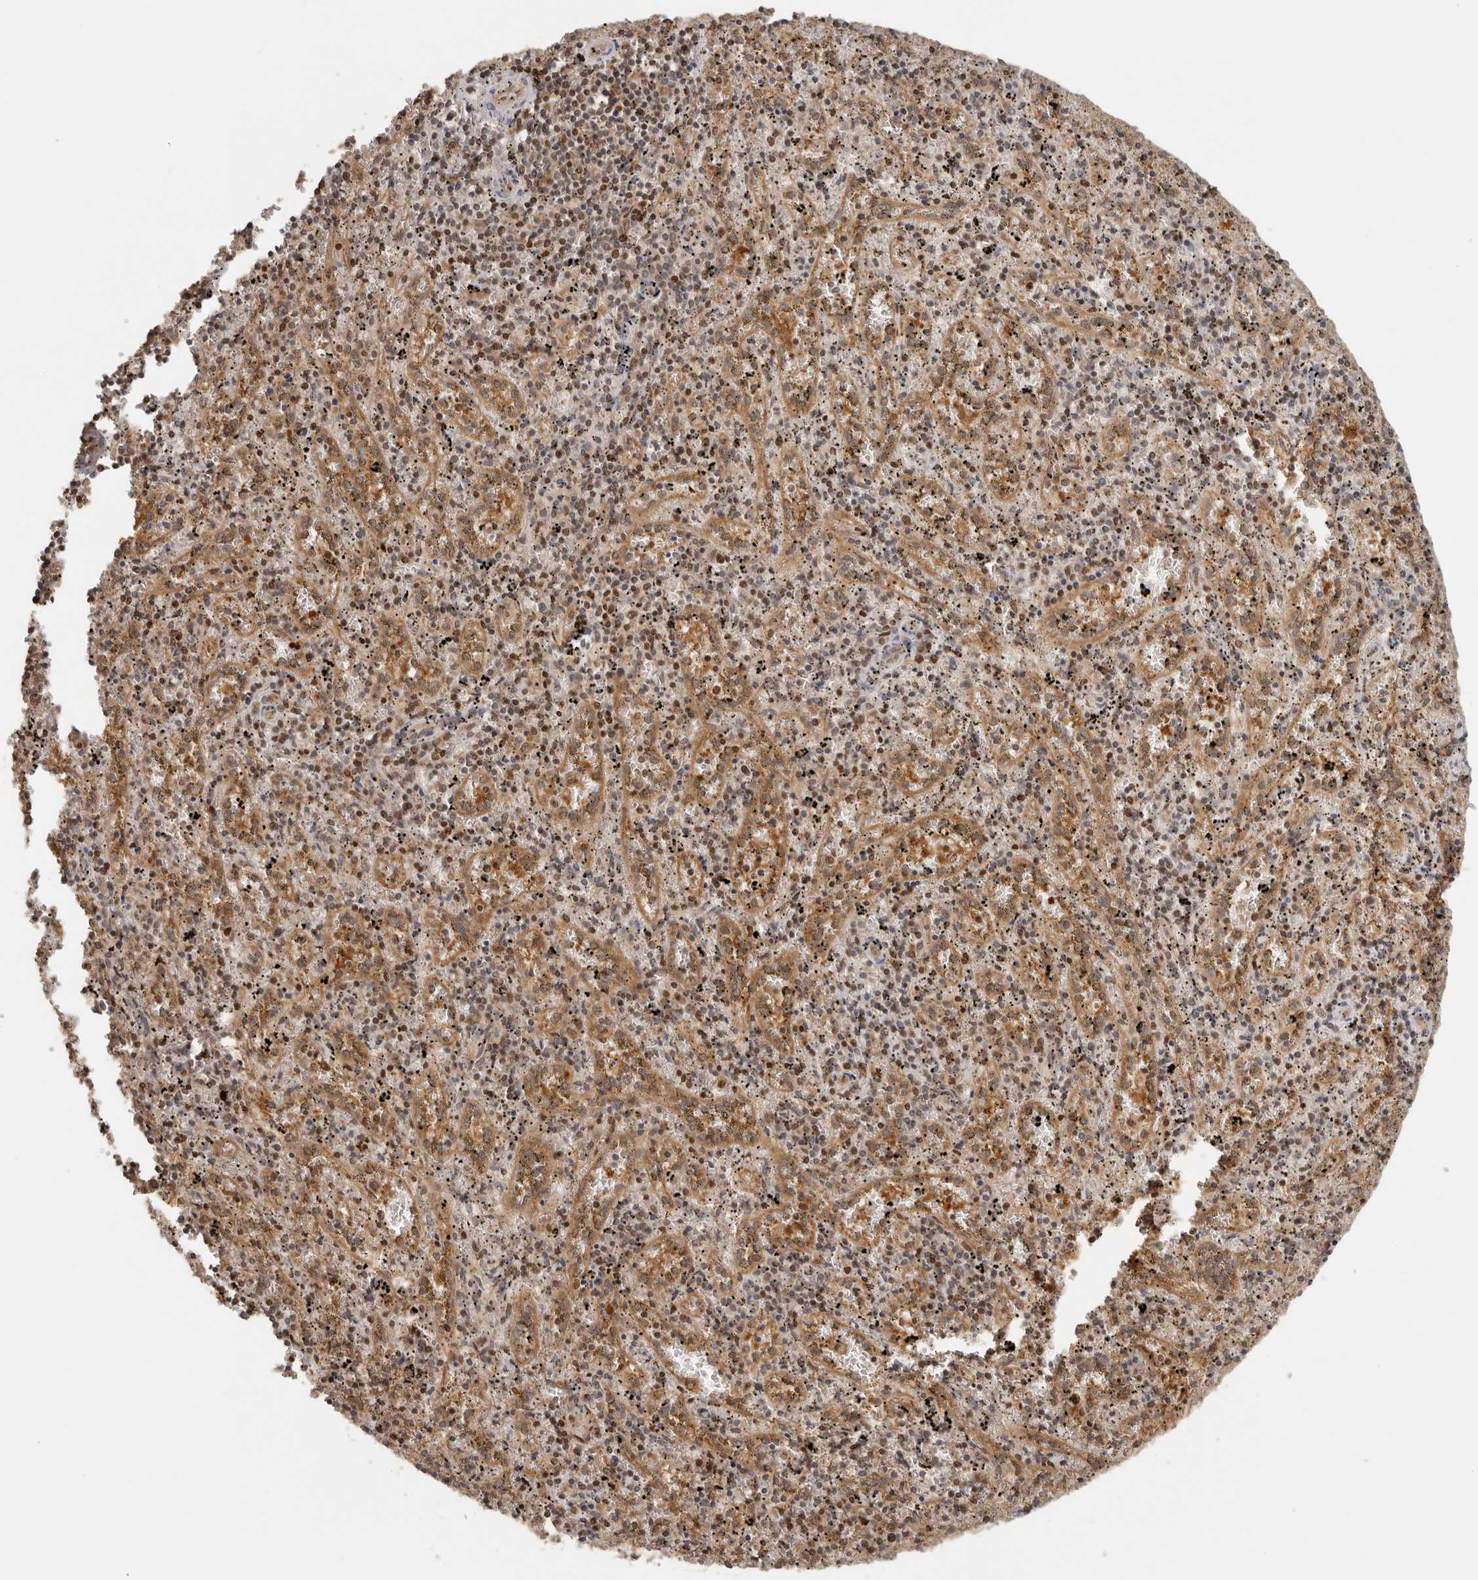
{"staining": {"intensity": "moderate", "quantity": "25%-75%", "location": "cytoplasmic/membranous,nuclear"}, "tissue": "spleen", "cell_type": "Cells in red pulp", "image_type": "normal", "snomed": [{"axis": "morphology", "description": "Normal tissue, NOS"}, {"axis": "topography", "description": "Spleen"}], "caption": "About 25%-75% of cells in red pulp in normal spleen display moderate cytoplasmic/membranous,nuclear protein positivity as visualized by brown immunohistochemical staining.", "gene": "PSMA5", "patient": {"sex": "male", "age": 11}}